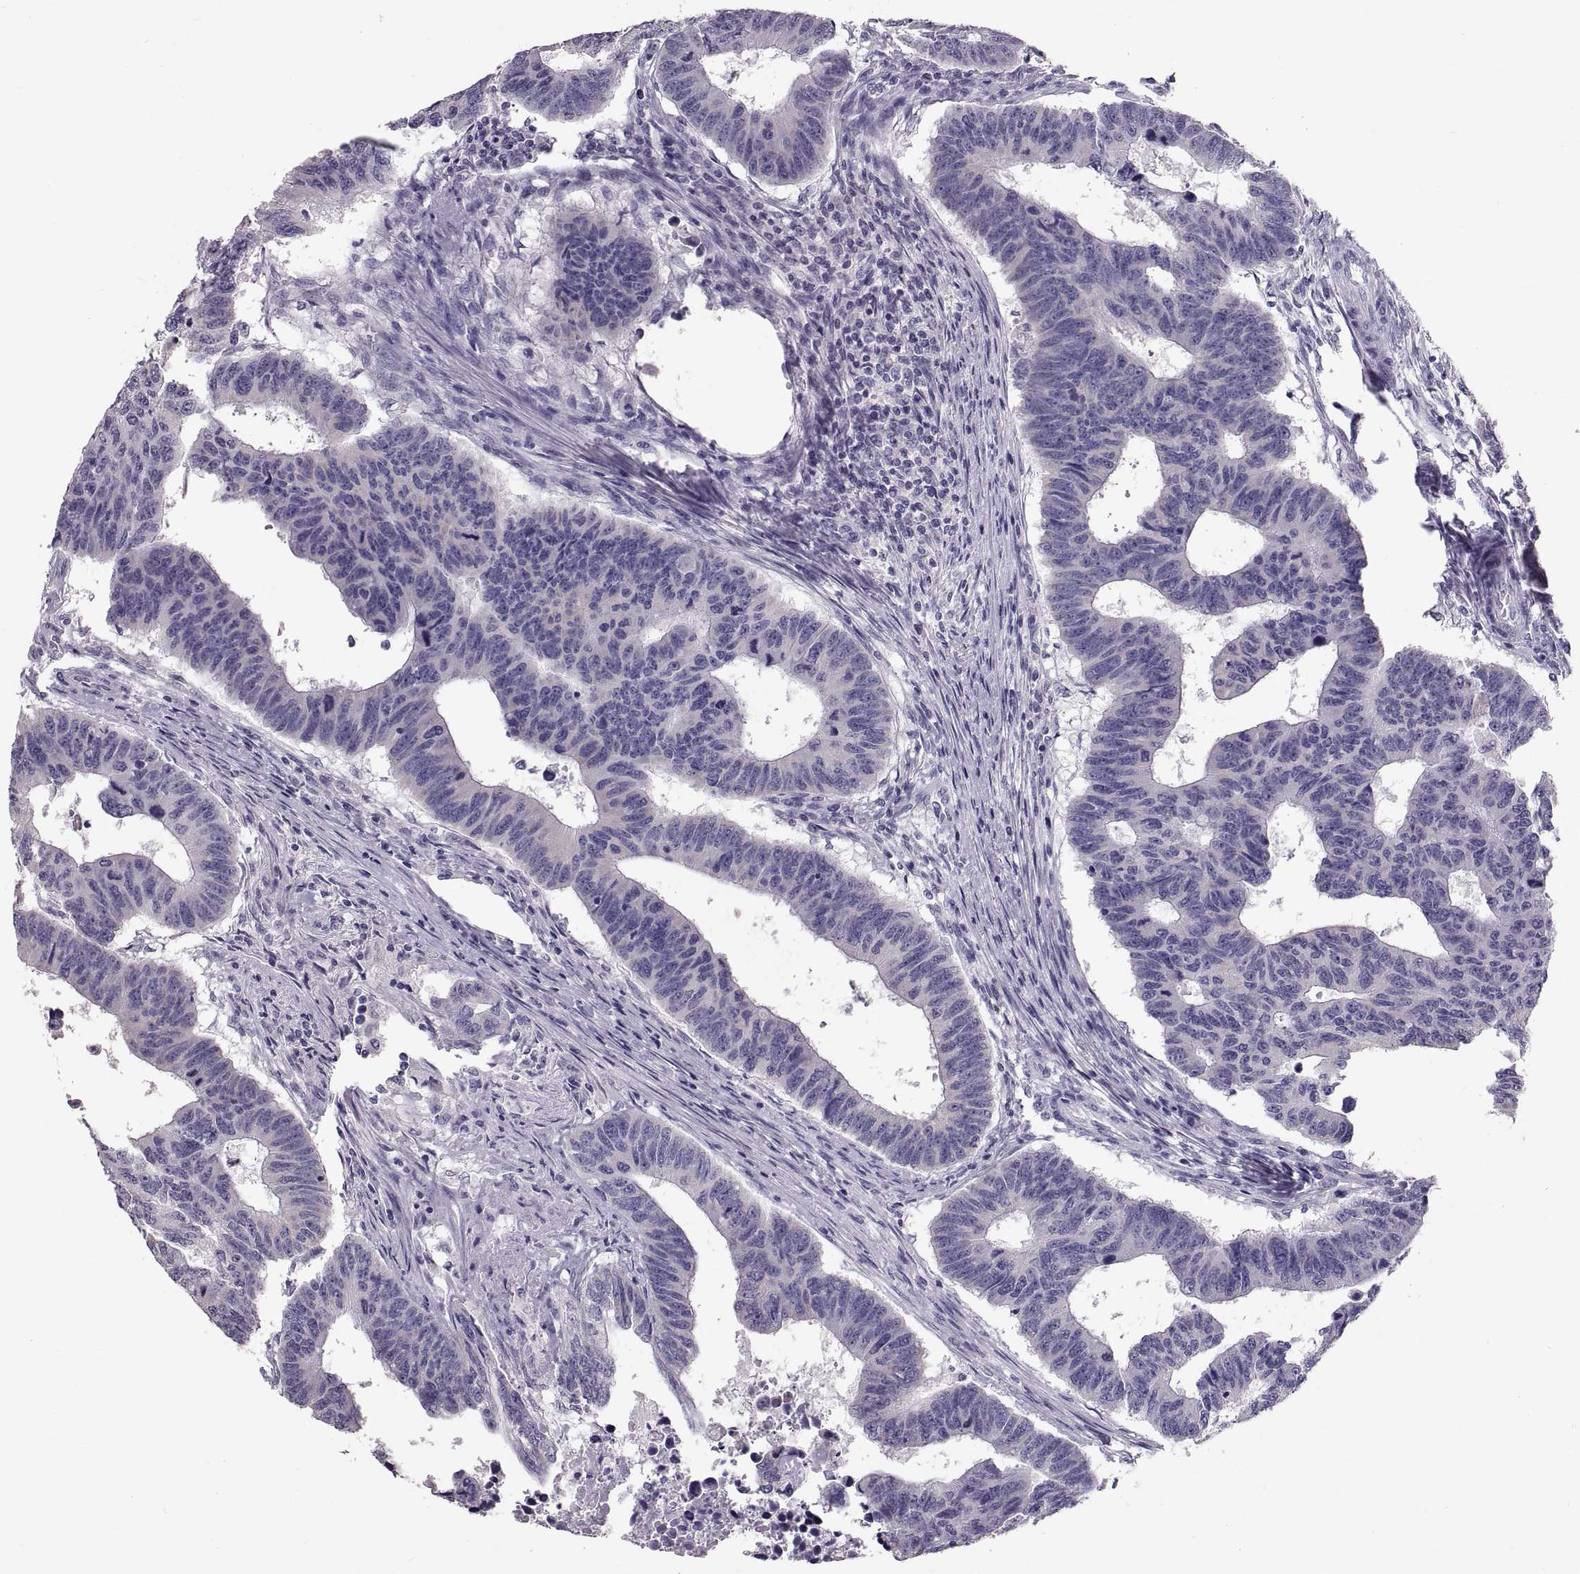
{"staining": {"intensity": "negative", "quantity": "none", "location": "none"}, "tissue": "colorectal cancer", "cell_type": "Tumor cells", "image_type": "cancer", "snomed": [{"axis": "morphology", "description": "Adenocarcinoma, NOS"}, {"axis": "topography", "description": "Rectum"}], "caption": "This micrograph is of colorectal cancer stained with immunohistochemistry (IHC) to label a protein in brown with the nuclei are counter-stained blue. There is no expression in tumor cells. The staining is performed using DAB (3,3'-diaminobenzidine) brown chromogen with nuclei counter-stained in using hematoxylin.", "gene": "WBP2NL", "patient": {"sex": "female", "age": 85}}